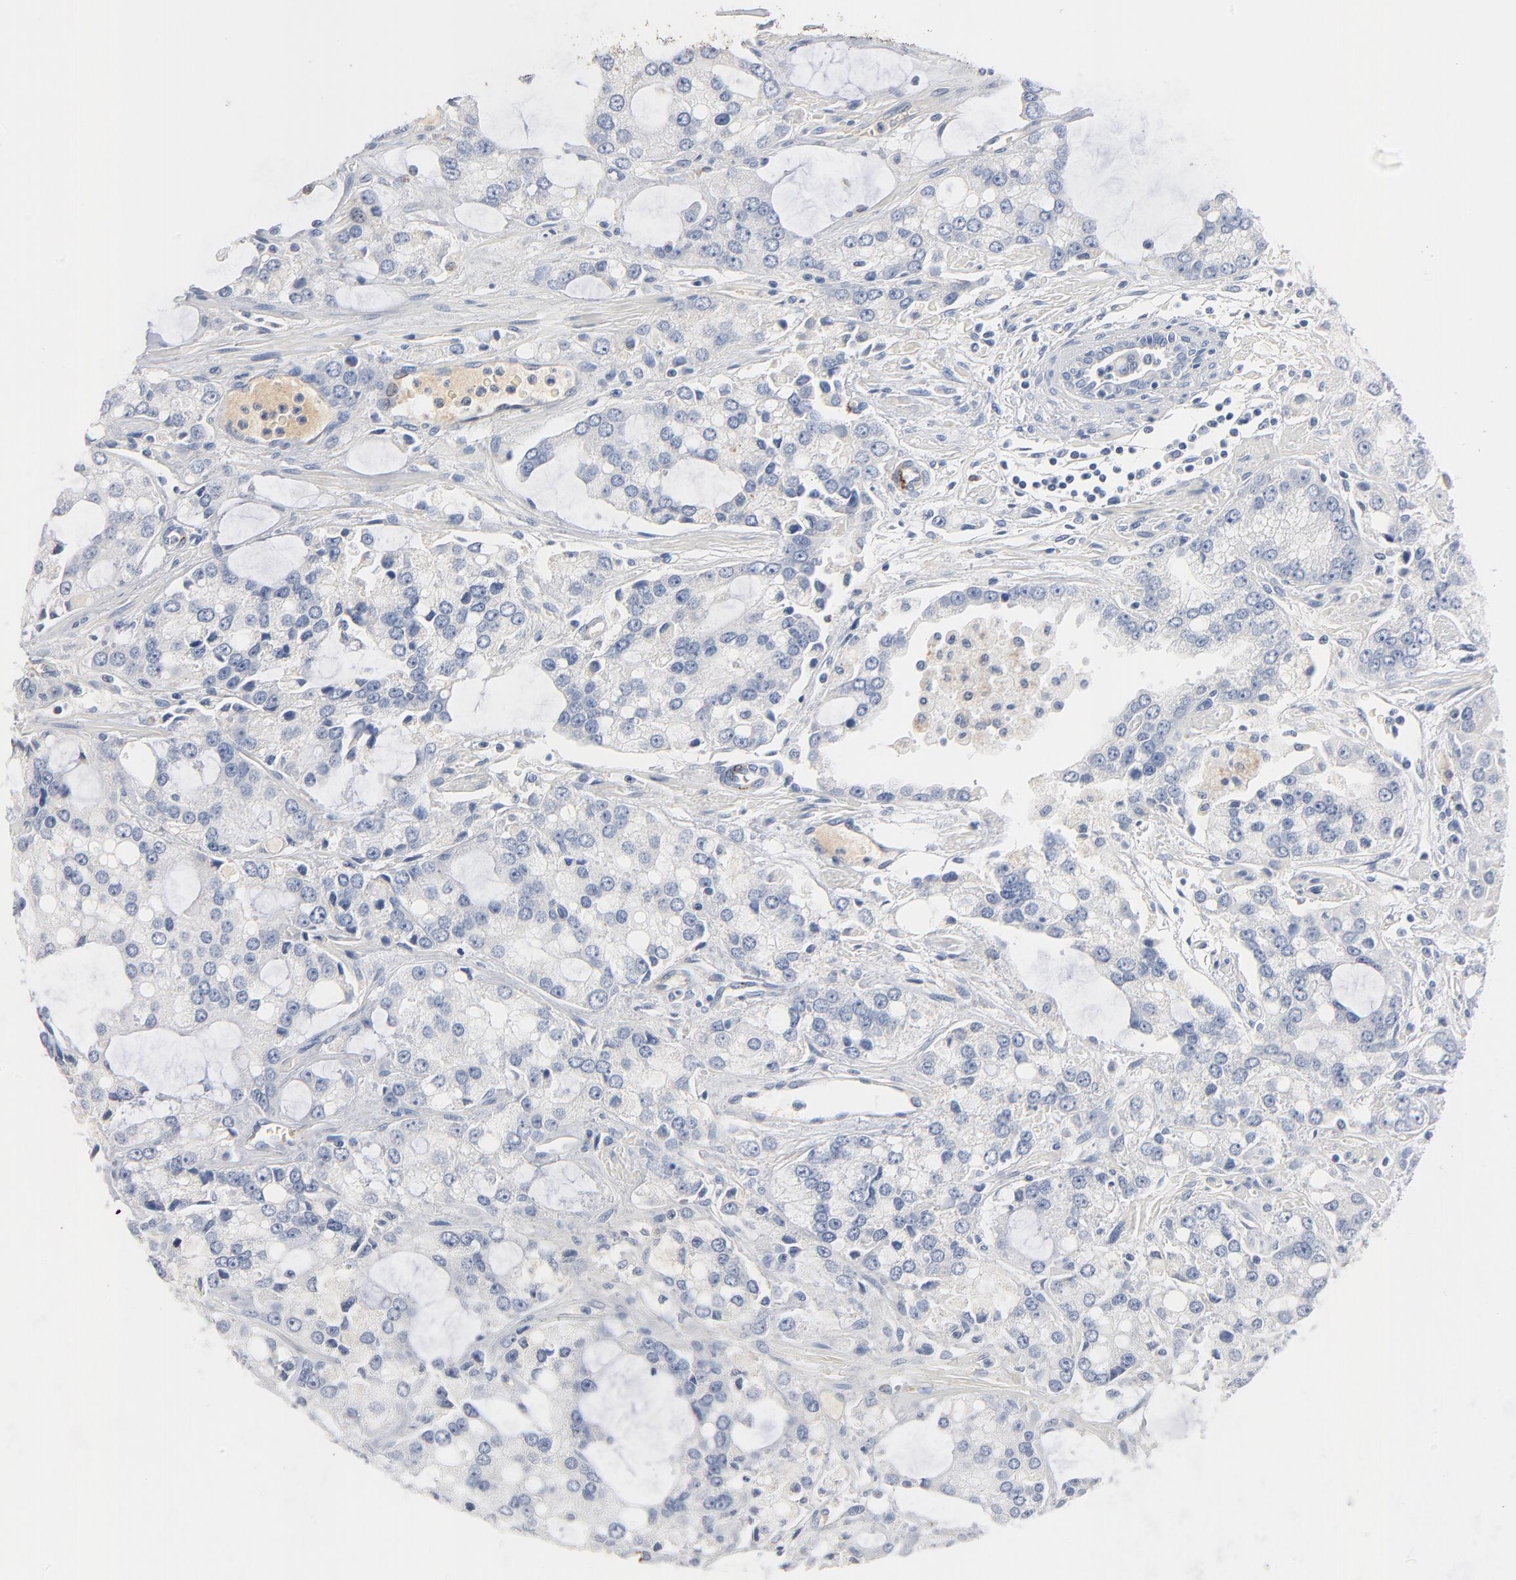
{"staining": {"intensity": "negative", "quantity": "none", "location": "none"}, "tissue": "prostate cancer", "cell_type": "Tumor cells", "image_type": "cancer", "snomed": [{"axis": "morphology", "description": "Adenocarcinoma, High grade"}, {"axis": "topography", "description": "Prostate"}], "caption": "DAB (3,3'-diaminobenzidine) immunohistochemical staining of adenocarcinoma (high-grade) (prostate) displays no significant staining in tumor cells.", "gene": "GZMB", "patient": {"sex": "male", "age": 67}}